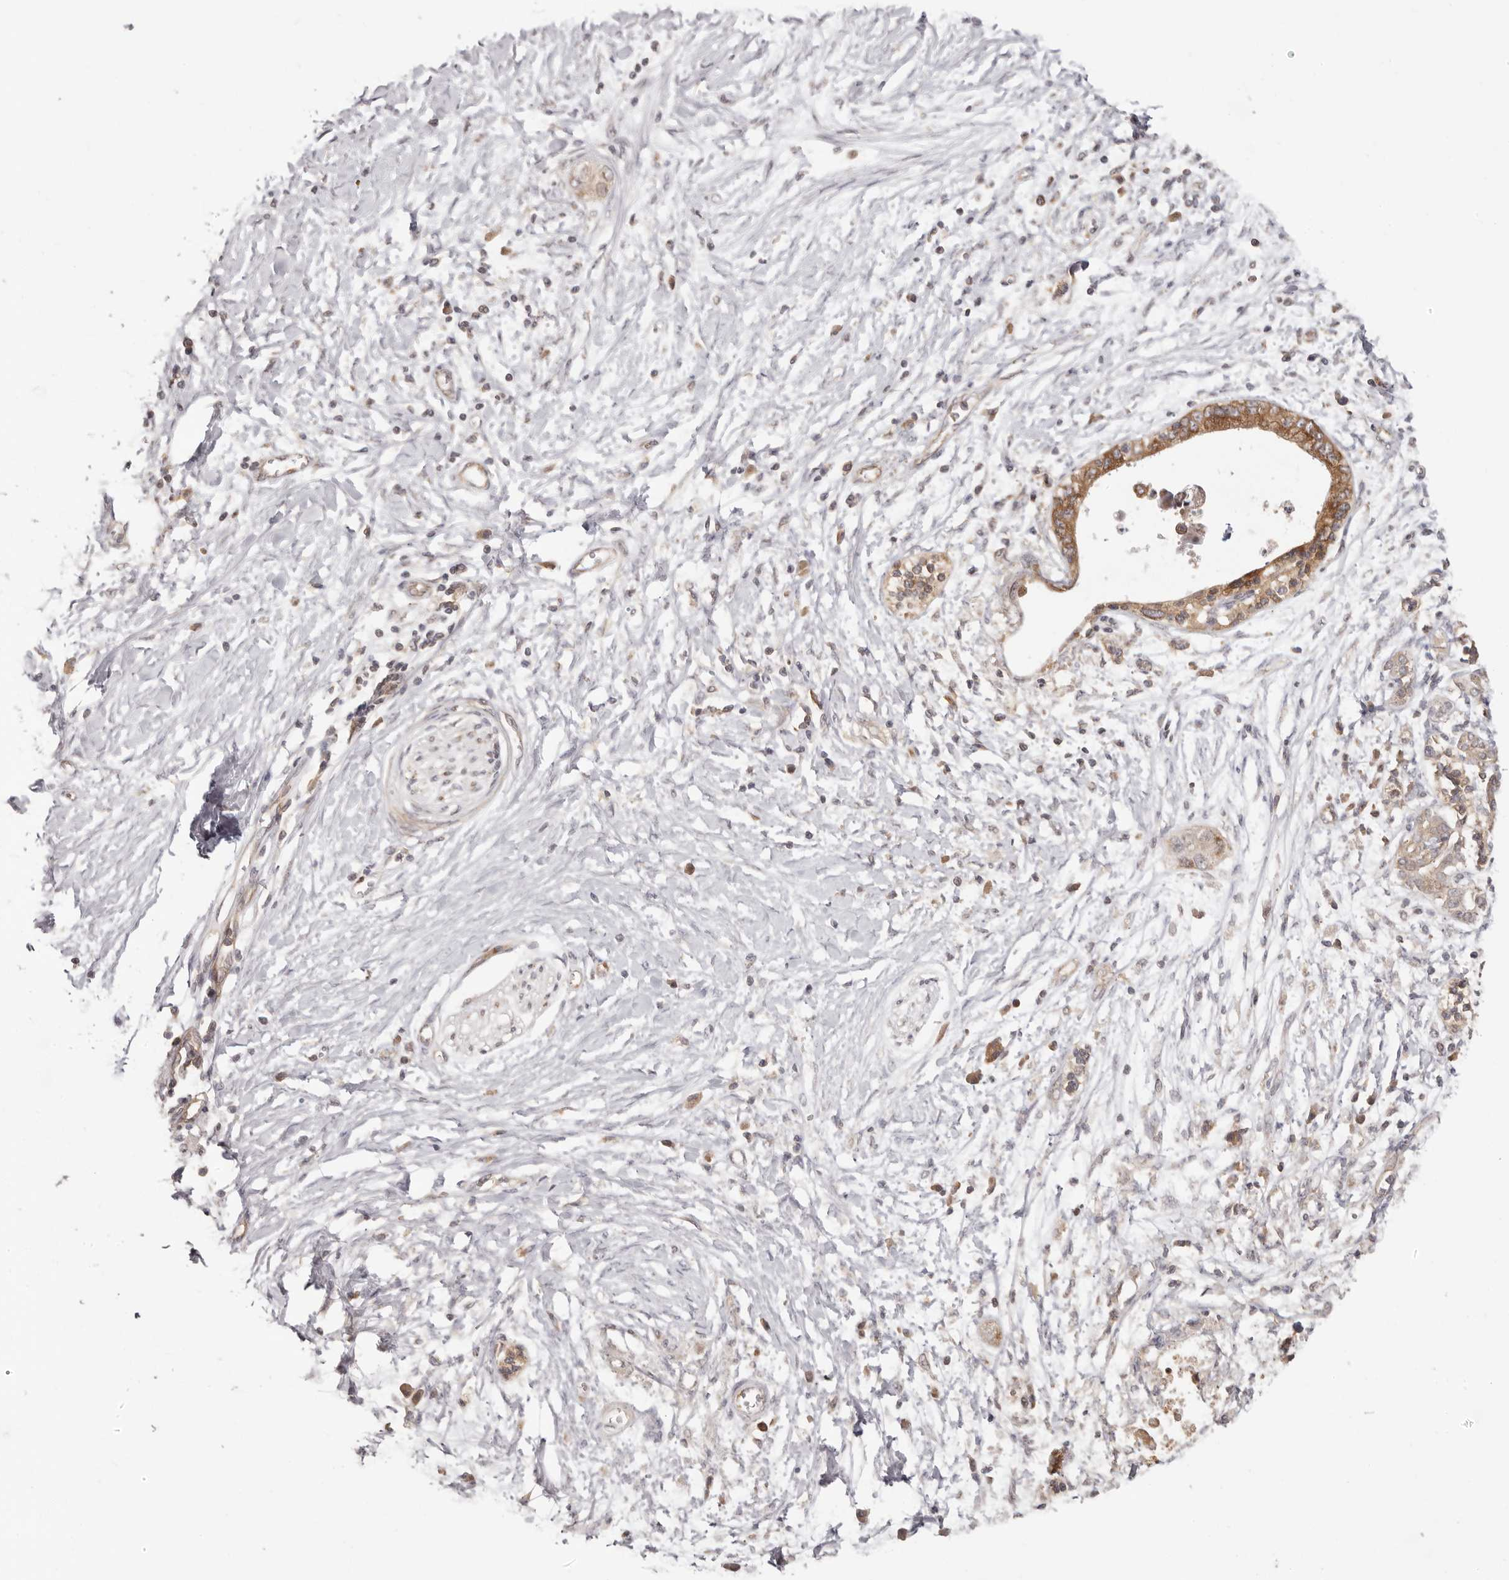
{"staining": {"intensity": "moderate", "quantity": ">75%", "location": "cytoplasmic/membranous"}, "tissue": "pancreatic cancer", "cell_type": "Tumor cells", "image_type": "cancer", "snomed": [{"axis": "morphology", "description": "Normal tissue, NOS"}, {"axis": "morphology", "description": "Adenocarcinoma, NOS"}, {"axis": "topography", "description": "Pancreas"}, {"axis": "topography", "description": "Peripheral nerve tissue"}], "caption": "About >75% of tumor cells in pancreatic adenocarcinoma demonstrate moderate cytoplasmic/membranous protein expression as visualized by brown immunohistochemical staining.", "gene": "EEF1E1", "patient": {"sex": "male", "age": 59}}